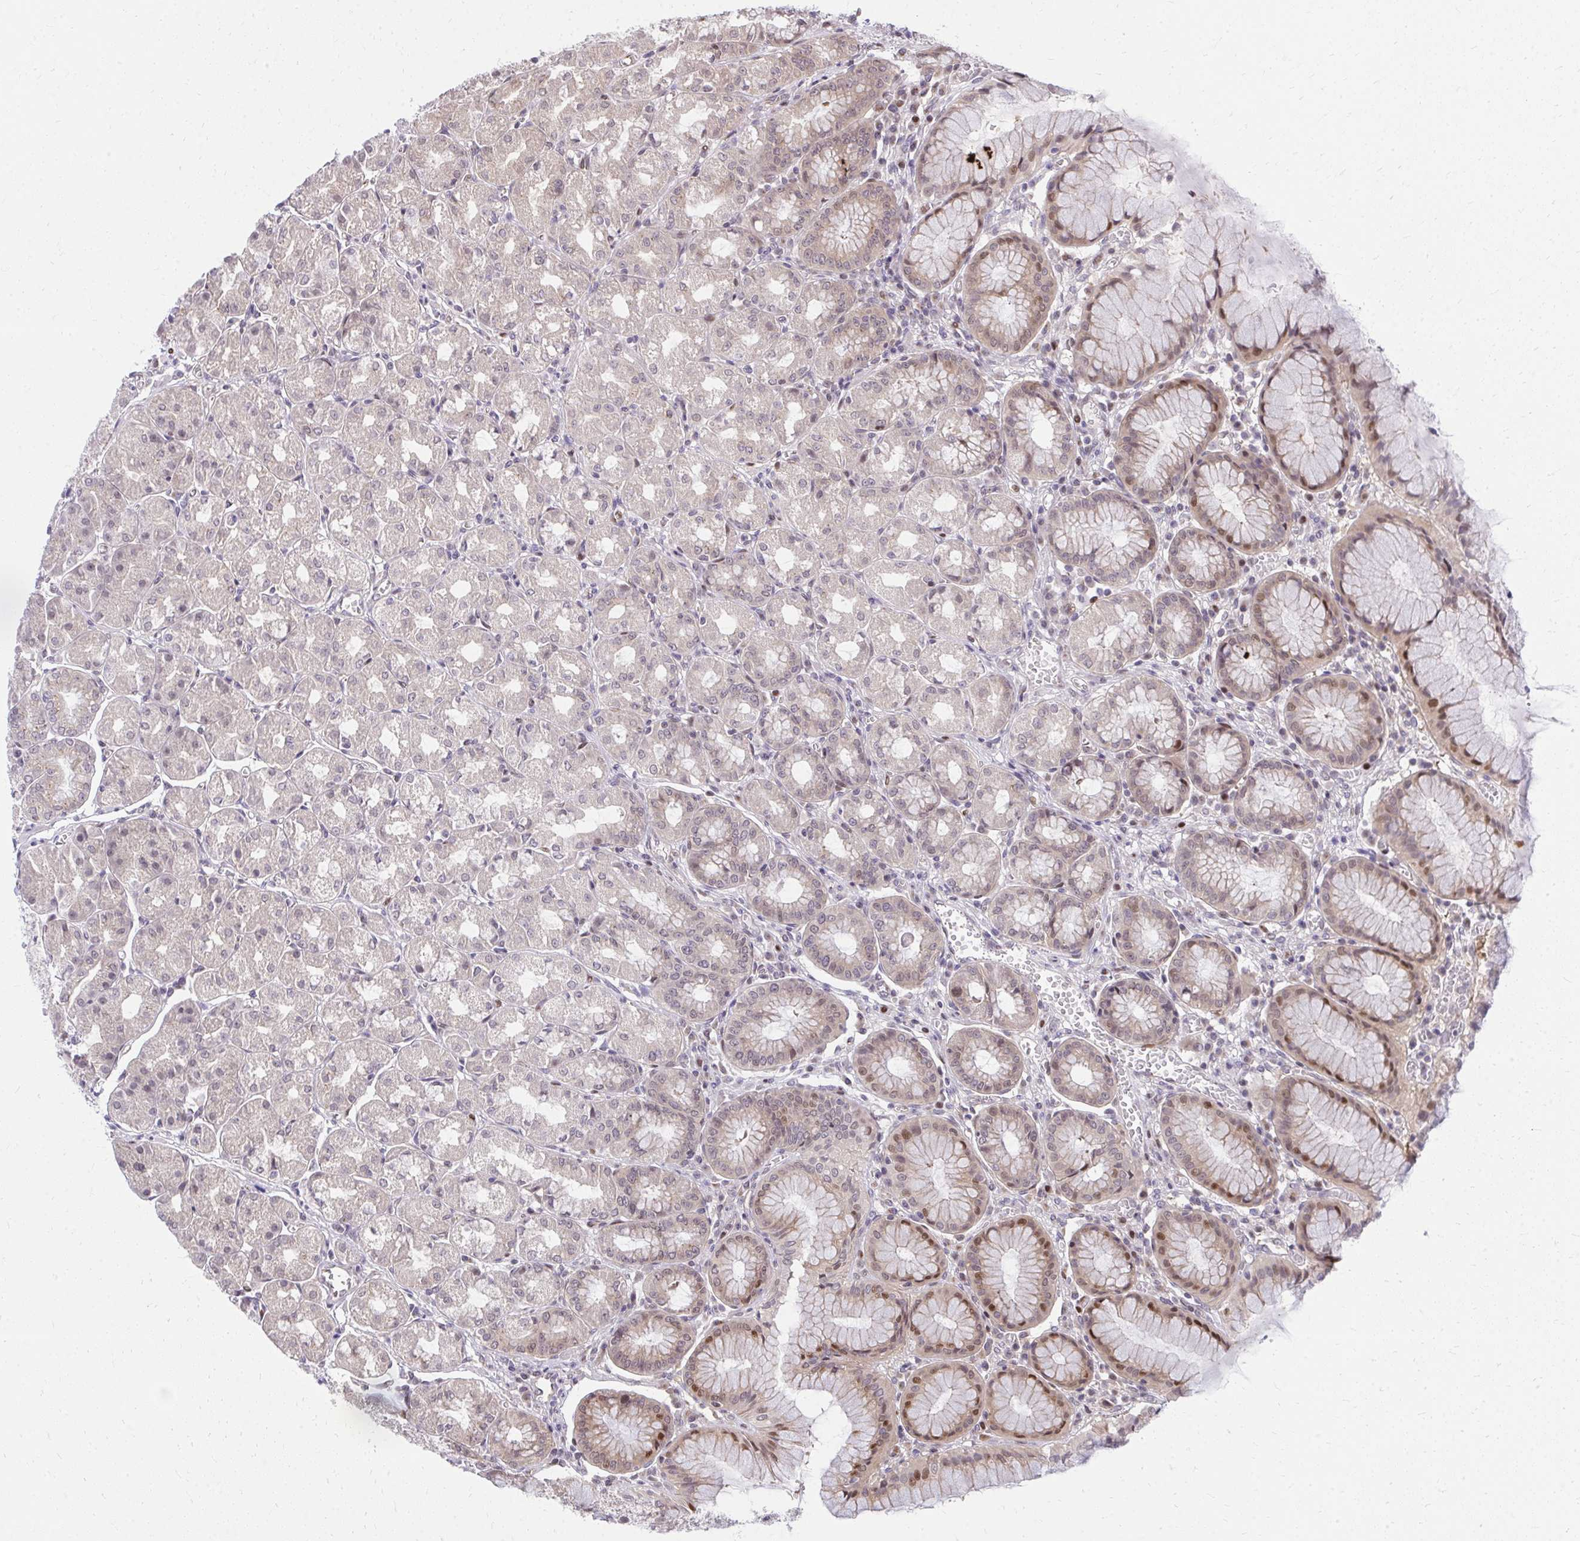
{"staining": {"intensity": "moderate", "quantity": "25%-75%", "location": "cytoplasmic/membranous,nuclear"}, "tissue": "stomach", "cell_type": "Glandular cells", "image_type": "normal", "snomed": [{"axis": "morphology", "description": "Normal tissue, NOS"}, {"axis": "topography", "description": "Stomach"}], "caption": "This micrograph shows IHC staining of unremarkable stomach, with medium moderate cytoplasmic/membranous,nuclear positivity in about 25%-75% of glandular cells.", "gene": "PIGY", "patient": {"sex": "male", "age": 55}}